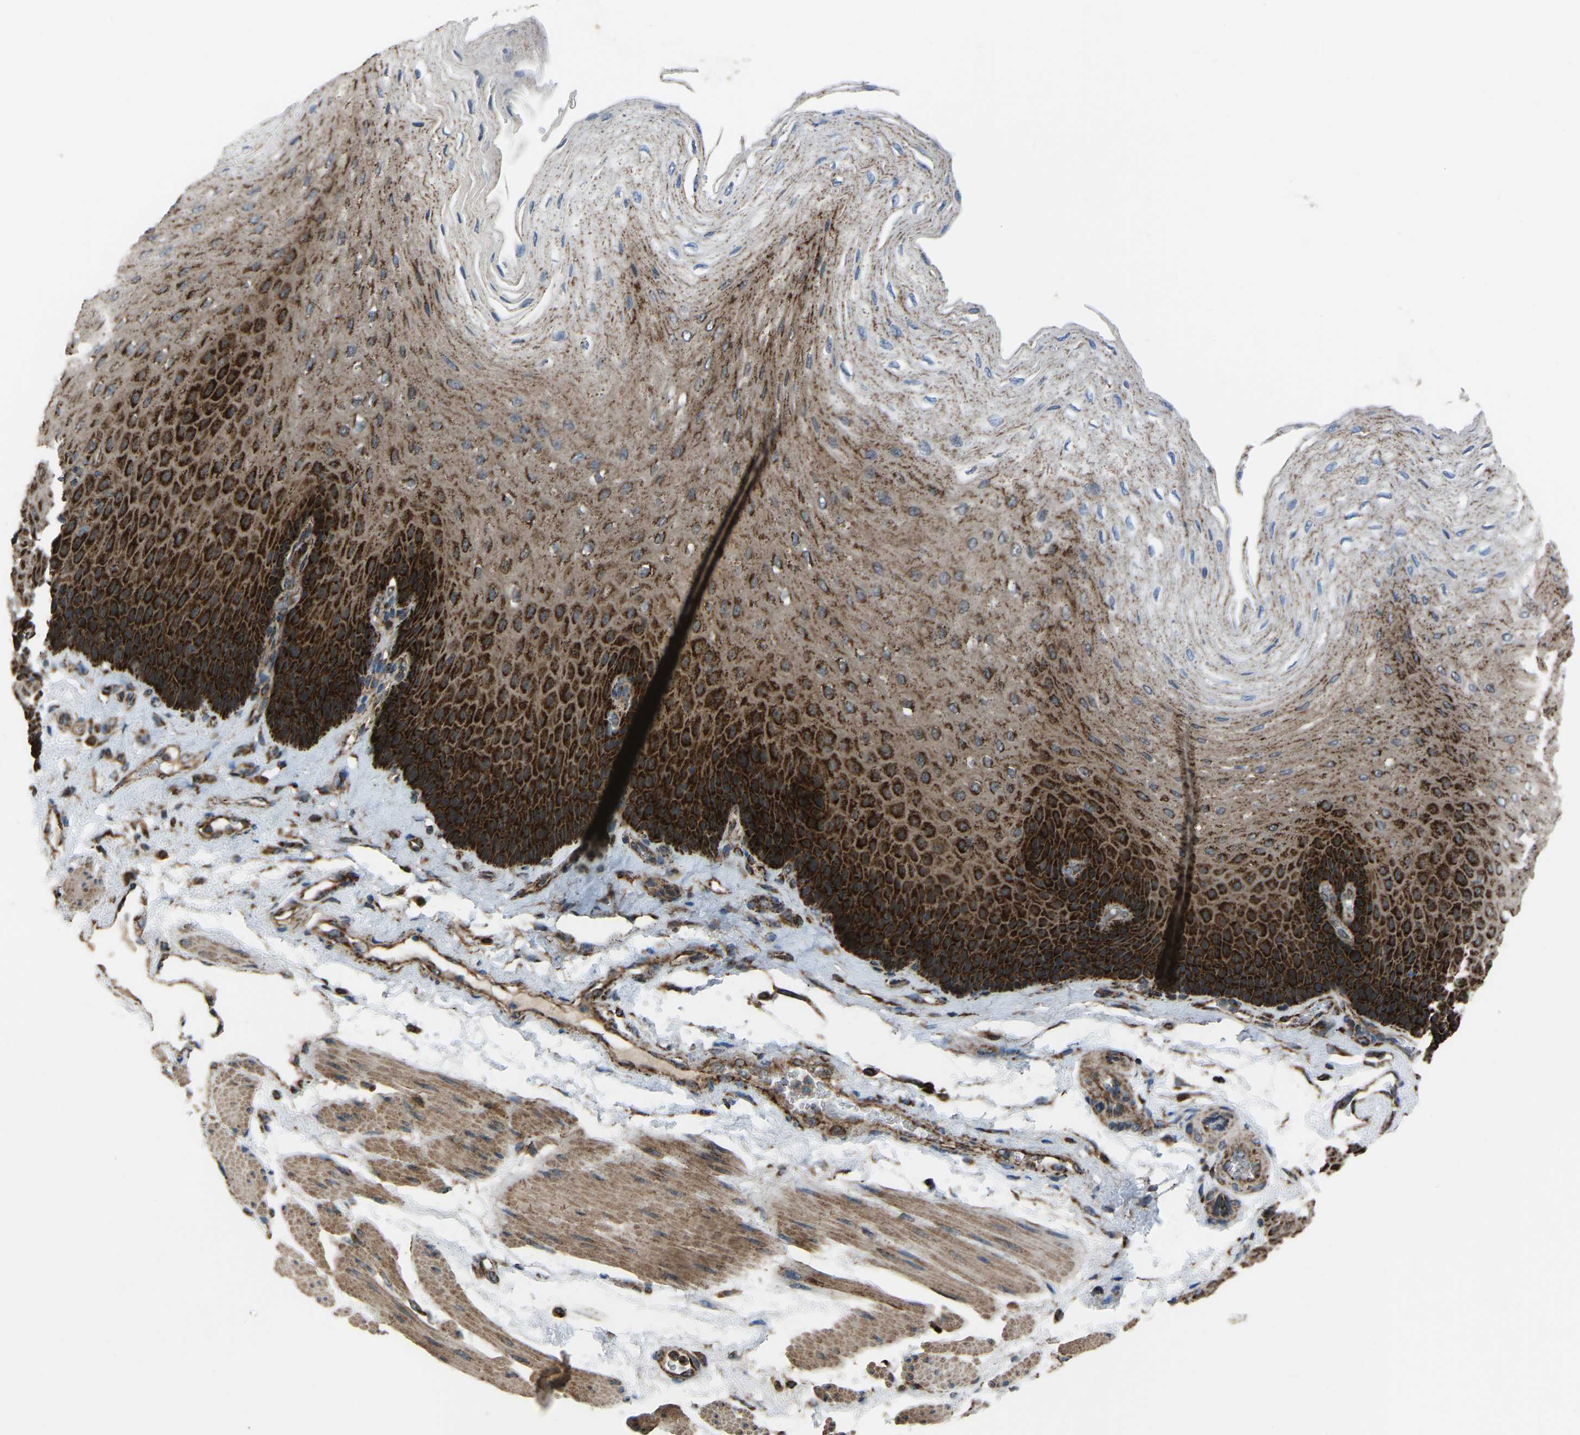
{"staining": {"intensity": "strong", "quantity": ">75%", "location": "cytoplasmic/membranous"}, "tissue": "esophagus", "cell_type": "Squamous epithelial cells", "image_type": "normal", "snomed": [{"axis": "morphology", "description": "Normal tissue, NOS"}, {"axis": "topography", "description": "Esophagus"}], "caption": "Esophagus was stained to show a protein in brown. There is high levels of strong cytoplasmic/membranous expression in approximately >75% of squamous epithelial cells. (DAB (3,3'-diaminobenzidine) = brown stain, brightfield microscopy at high magnification).", "gene": "AKR1A1", "patient": {"sex": "female", "age": 72}}